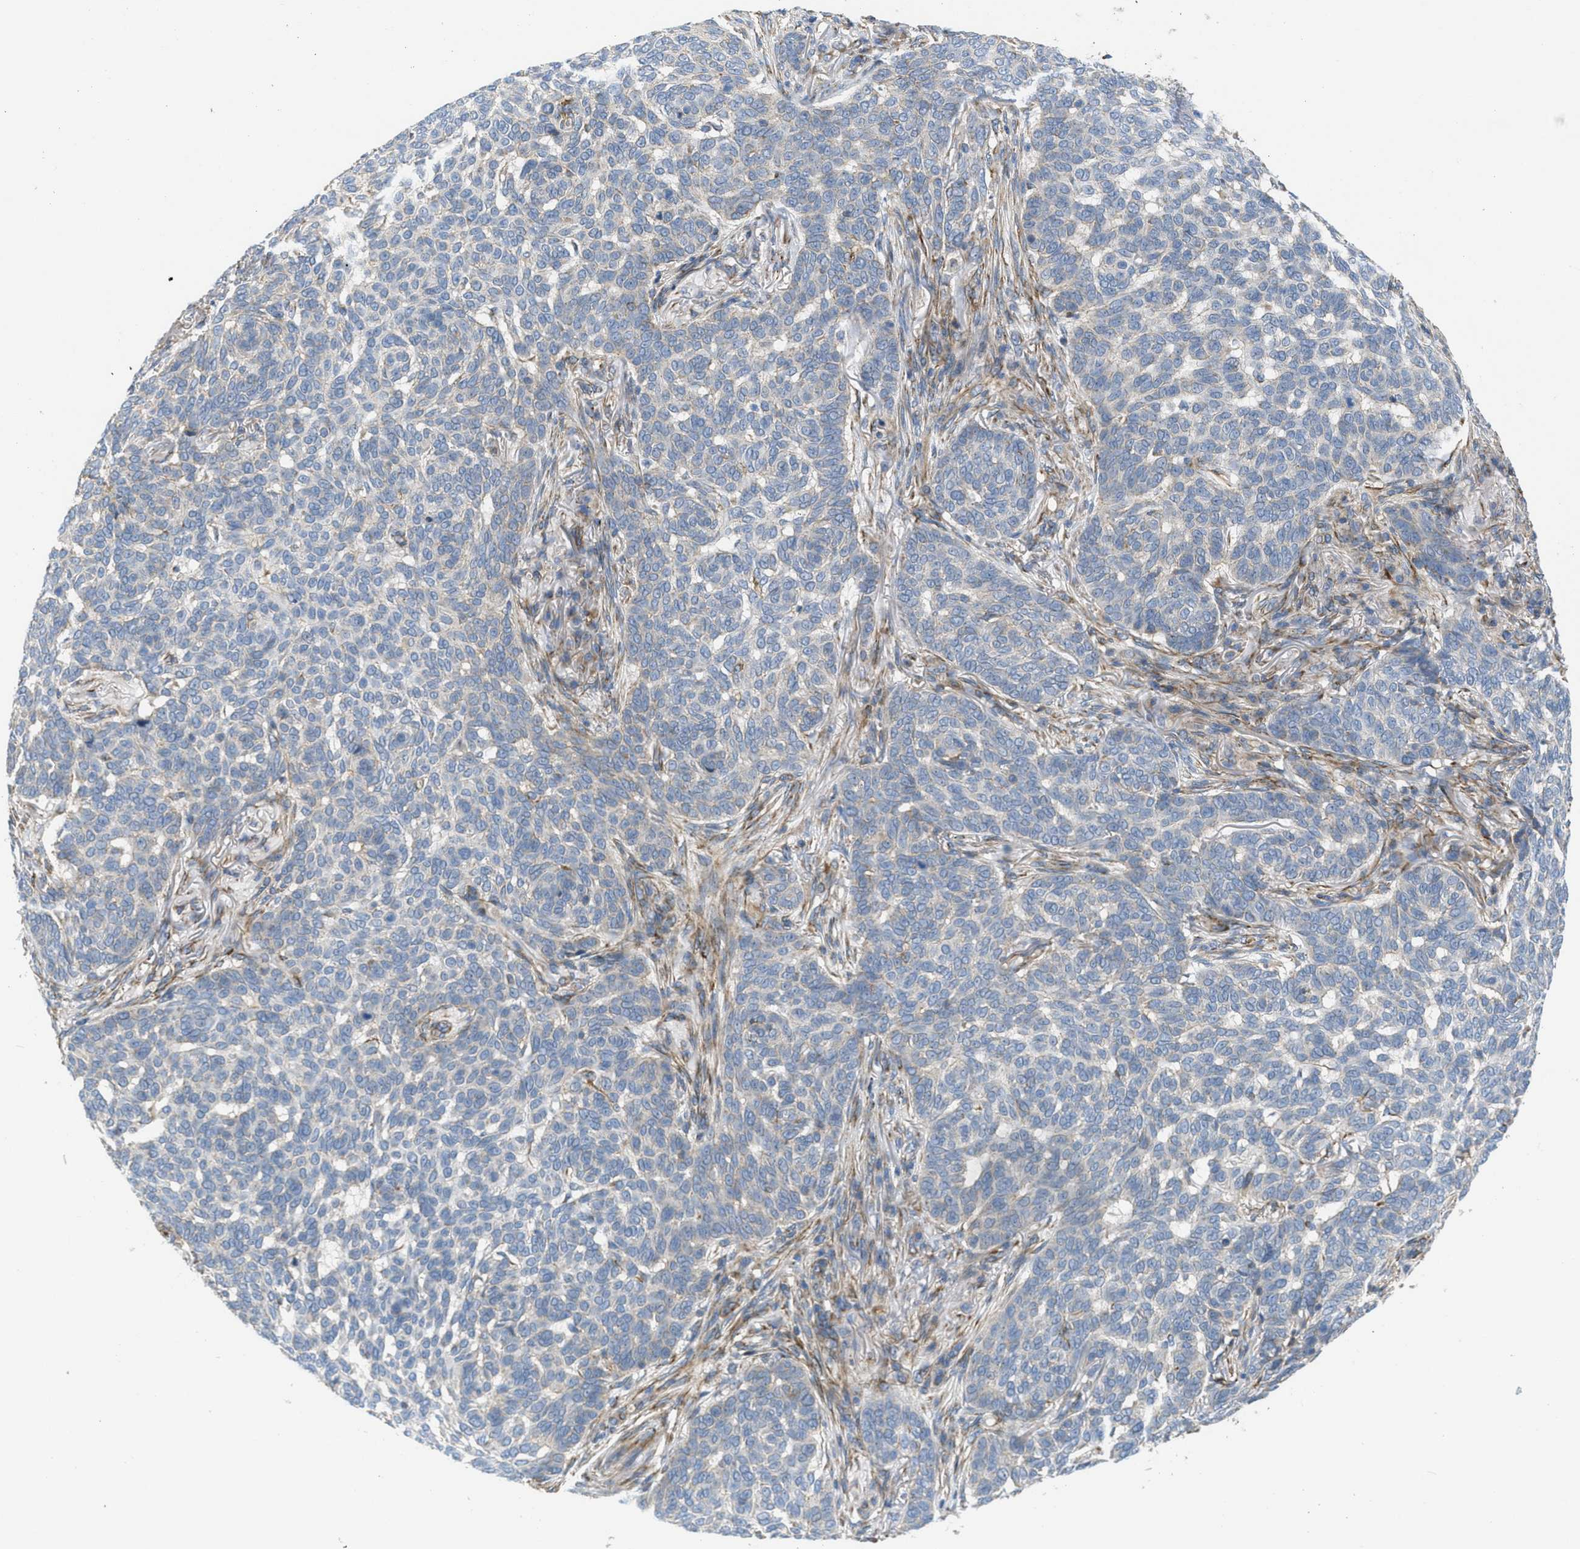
{"staining": {"intensity": "negative", "quantity": "none", "location": "none"}, "tissue": "skin cancer", "cell_type": "Tumor cells", "image_type": "cancer", "snomed": [{"axis": "morphology", "description": "Basal cell carcinoma"}, {"axis": "topography", "description": "Skin"}], "caption": "The histopathology image shows no significant positivity in tumor cells of basal cell carcinoma (skin). Nuclei are stained in blue.", "gene": "BTN3A1", "patient": {"sex": "male", "age": 85}}